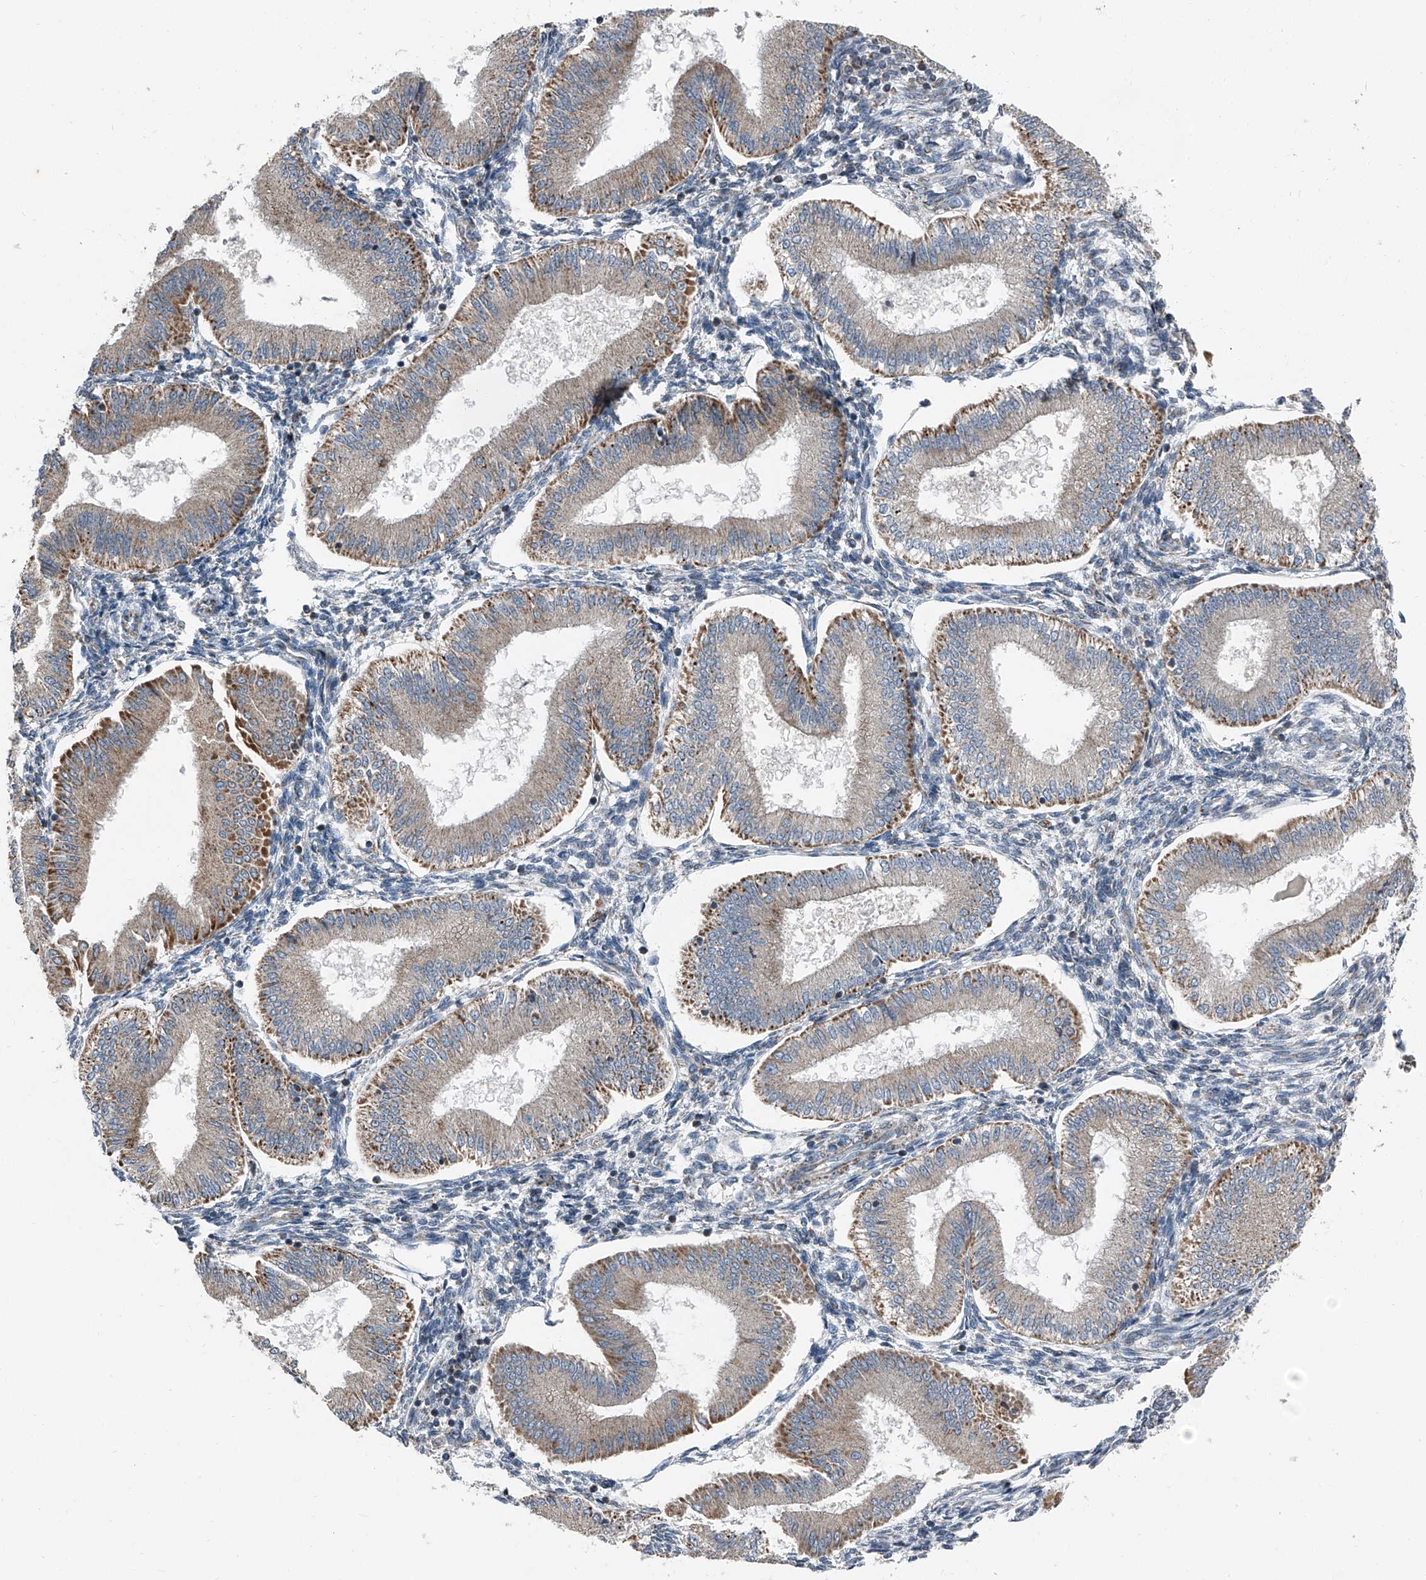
{"staining": {"intensity": "negative", "quantity": "none", "location": "none"}, "tissue": "endometrium", "cell_type": "Cells in endometrial stroma", "image_type": "normal", "snomed": [{"axis": "morphology", "description": "Normal tissue, NOS"}, {"axis": "topography", "description": "Endometrium"}], "caption": "An IHC micrograph of normal endometrium is shown. There is no staining in cells in endometrial stroma of endometrium. (DAB immunohistochemistry with hematoxylin counter stain).", "gene": "CHRNA7", "patient": {"sex": "female", "age": 39}}